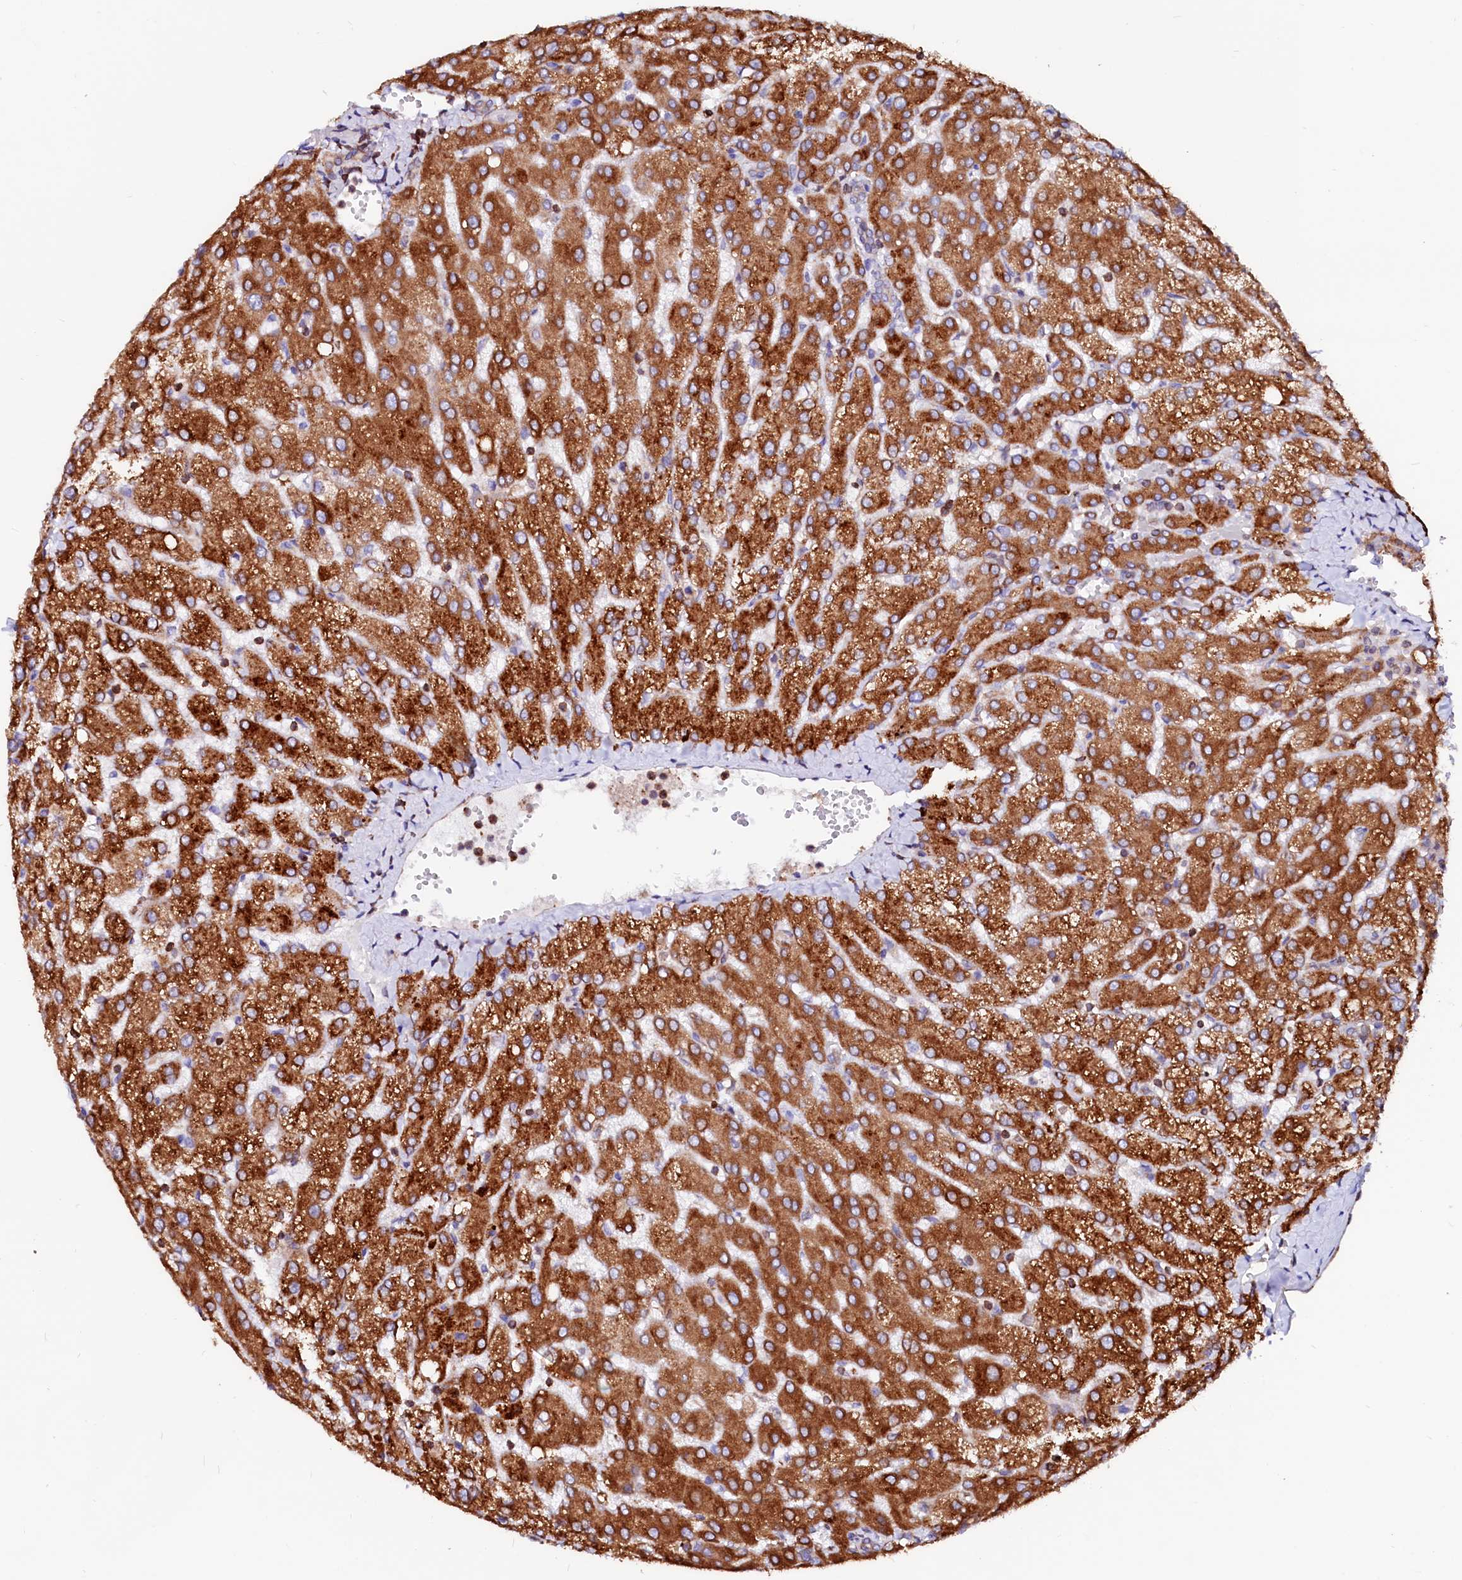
{"staining": {"intensity": "weak", "quantity": ">75%", "location": "cytoplasmic/membranous"}, "tissue": "liver", "cell_type": "Cholangiocytes", "image_type": "normal", "snomed": [{"axis": "morphology", "description": "Normal tissue, NOS"}, {"axis": "topography", "description": "Liver"}], "caption": "IHC (DAB) staining of benign human liver displays weak cytoplasmic/membranous protein expression in approximately >75% of cholangiocytes. (DAB (3,3'-diaminobenzidine) IHC, brown staining for protein, blue staining for nuclei).", "gene": "DERL1", "patient": {"sex": "female", "age": 54}}